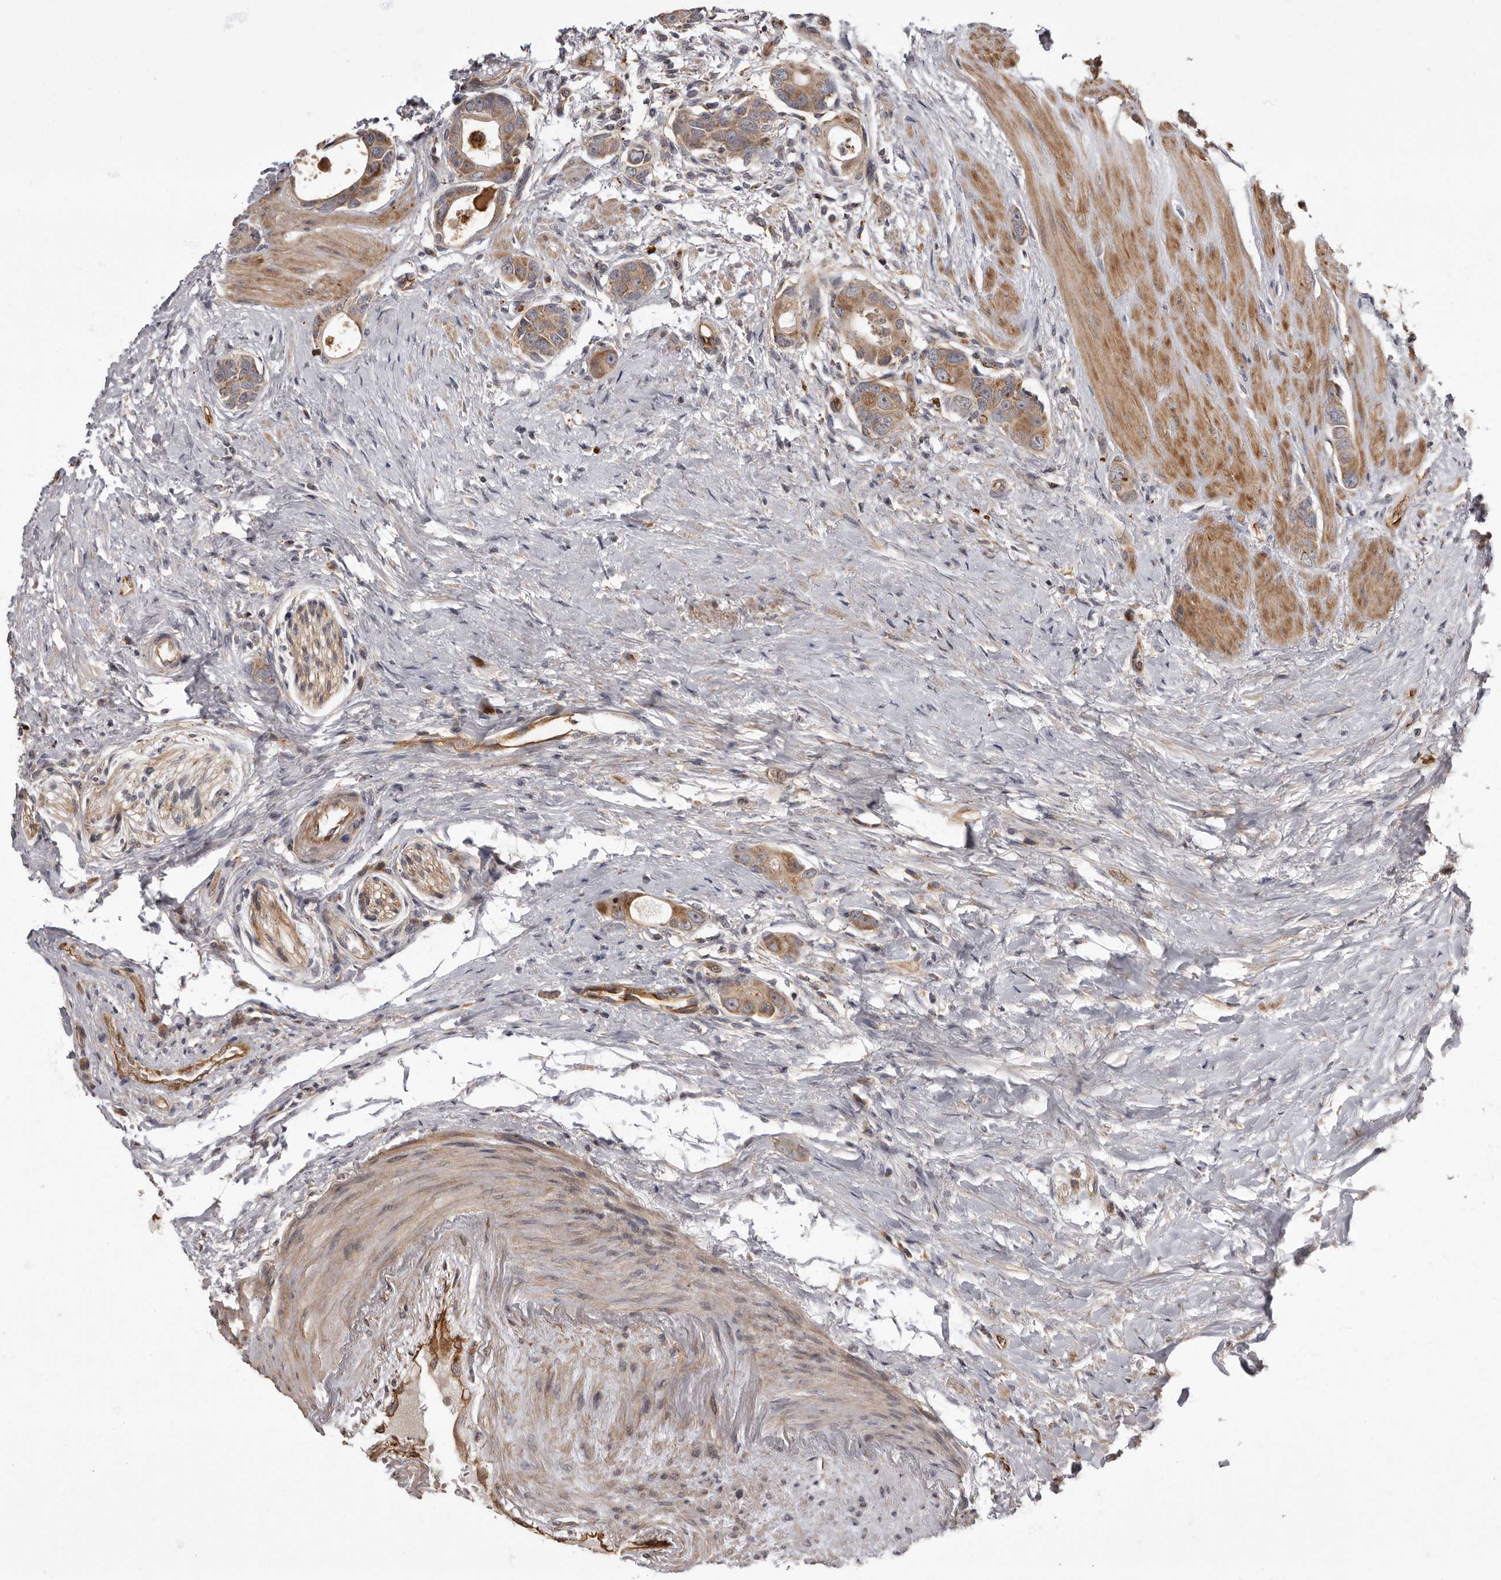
{"staining": {"intensity": "moderate", "quantity": ">75%", "location": "cytoplasmic/membranous"}, "tissue": "colorectal cancer", "cell_type": "Tumor cells", "image_type": "cancer", "snomed": [{"axis": "morphology", "description": "Adenocarcinoma, NOS"}, {"axis": "topography", "description": "Rectum"}], "caption": "This is an image of IHC staining of adenocarcinoma (colorectal), which shows moderate expression in the cytoplasmic/membranous of tumor cells.", "gene": "ADCY2", "patient": {"sex": "male", "age": 51}}